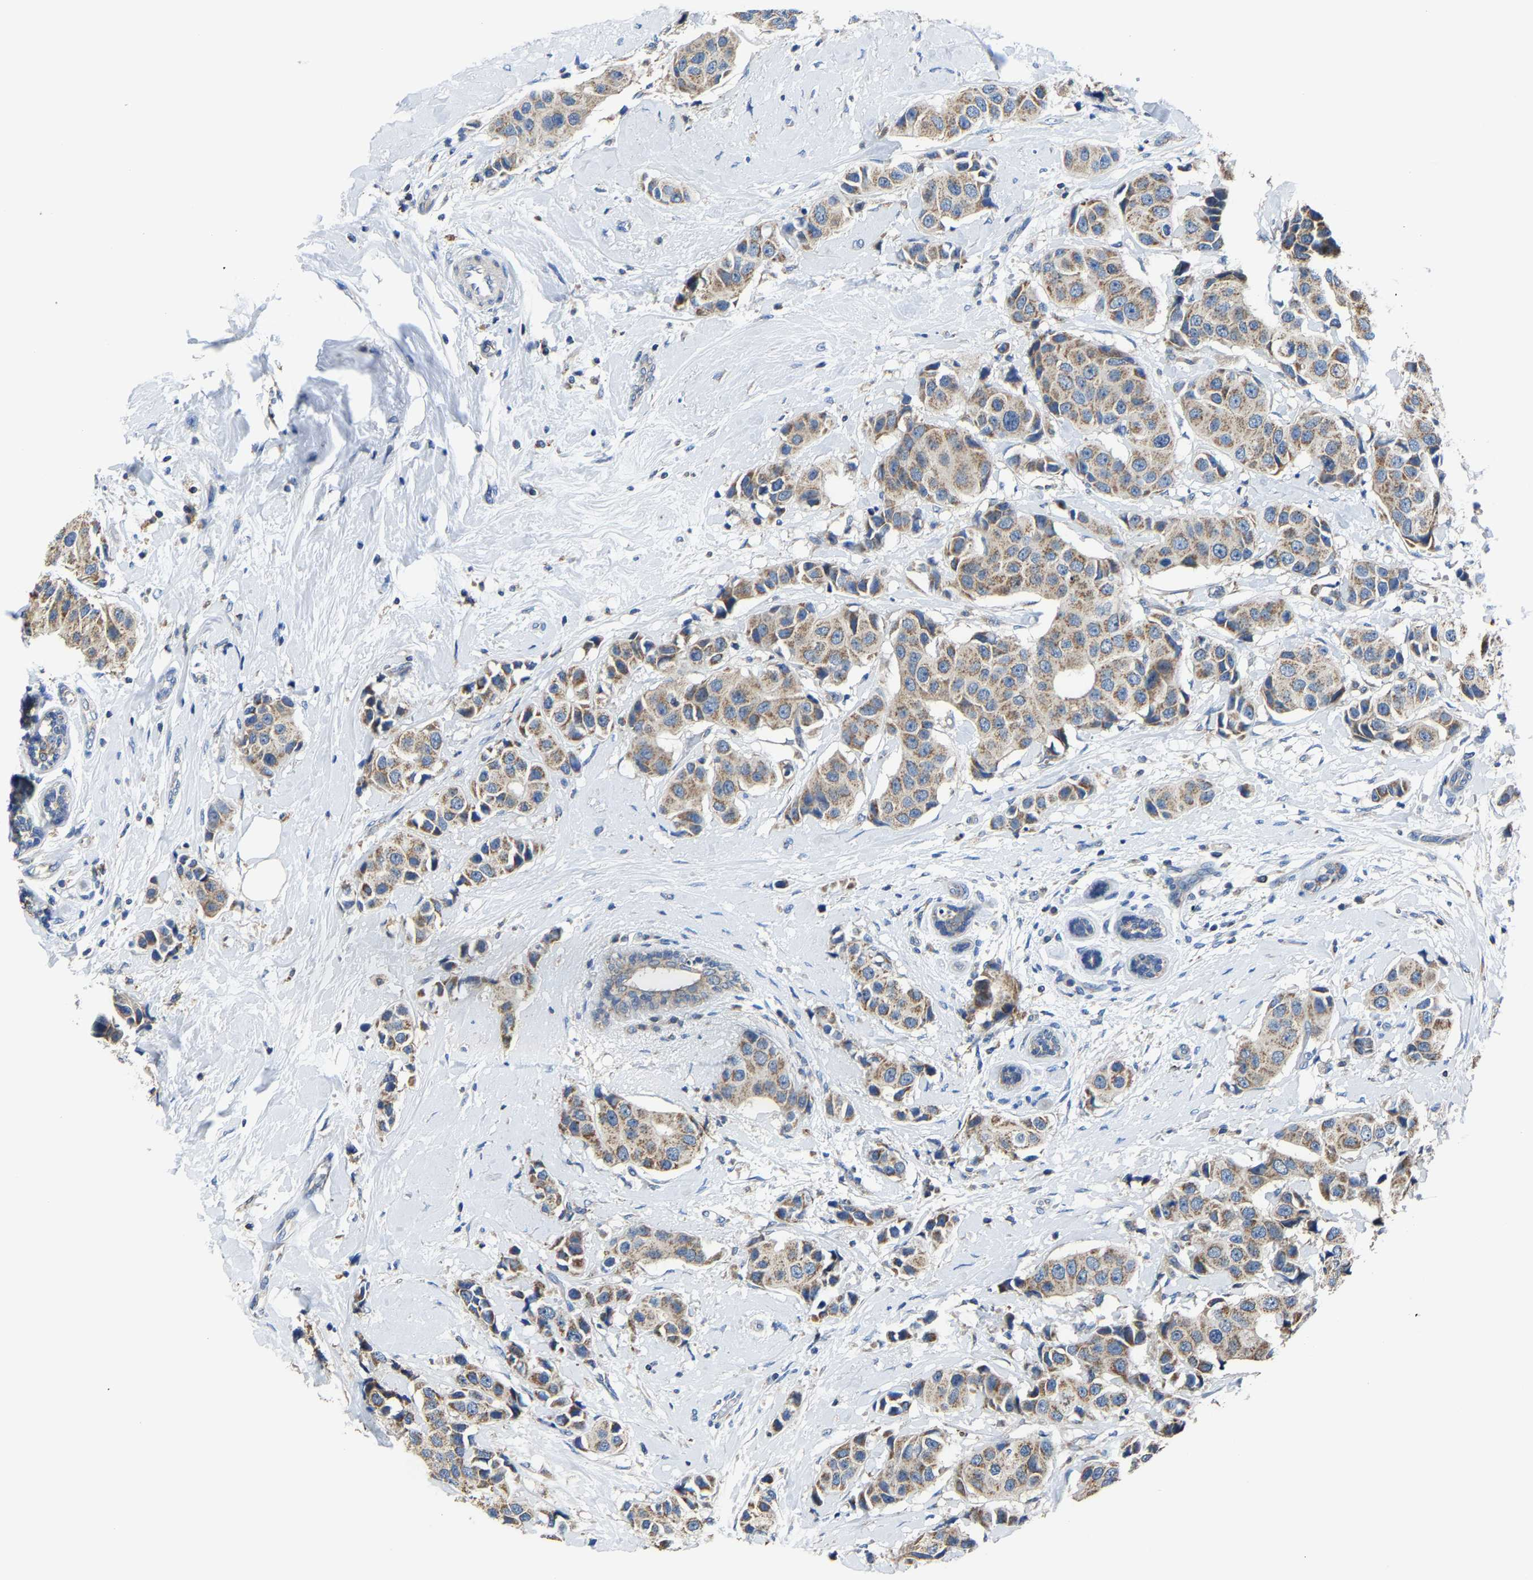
{"staining": {"intensity": "moderate", "quantity": ">75%", "location": "cytoplasmic/membranous"}, "tissue": "breast cancer", "cell_type": "Tumor cells", "image_type": "cancer", "snomed": [{"axis": "morphology", "description": "Normal tissue, NOS"}, {"axis": "morphology", "description": "Duct carcinoma"}, {"axis": "topography", "description": "Breast"}], "caption": "Protein staining of breast cancer tissue exhibits moderate cytoplasmic/membranous expression in about >75% of tumor cells. (Brightfield microscopy of DAB IHC at high magnification).", "gene": "AGK", "patient": {"sex": "female", "age": 39}}